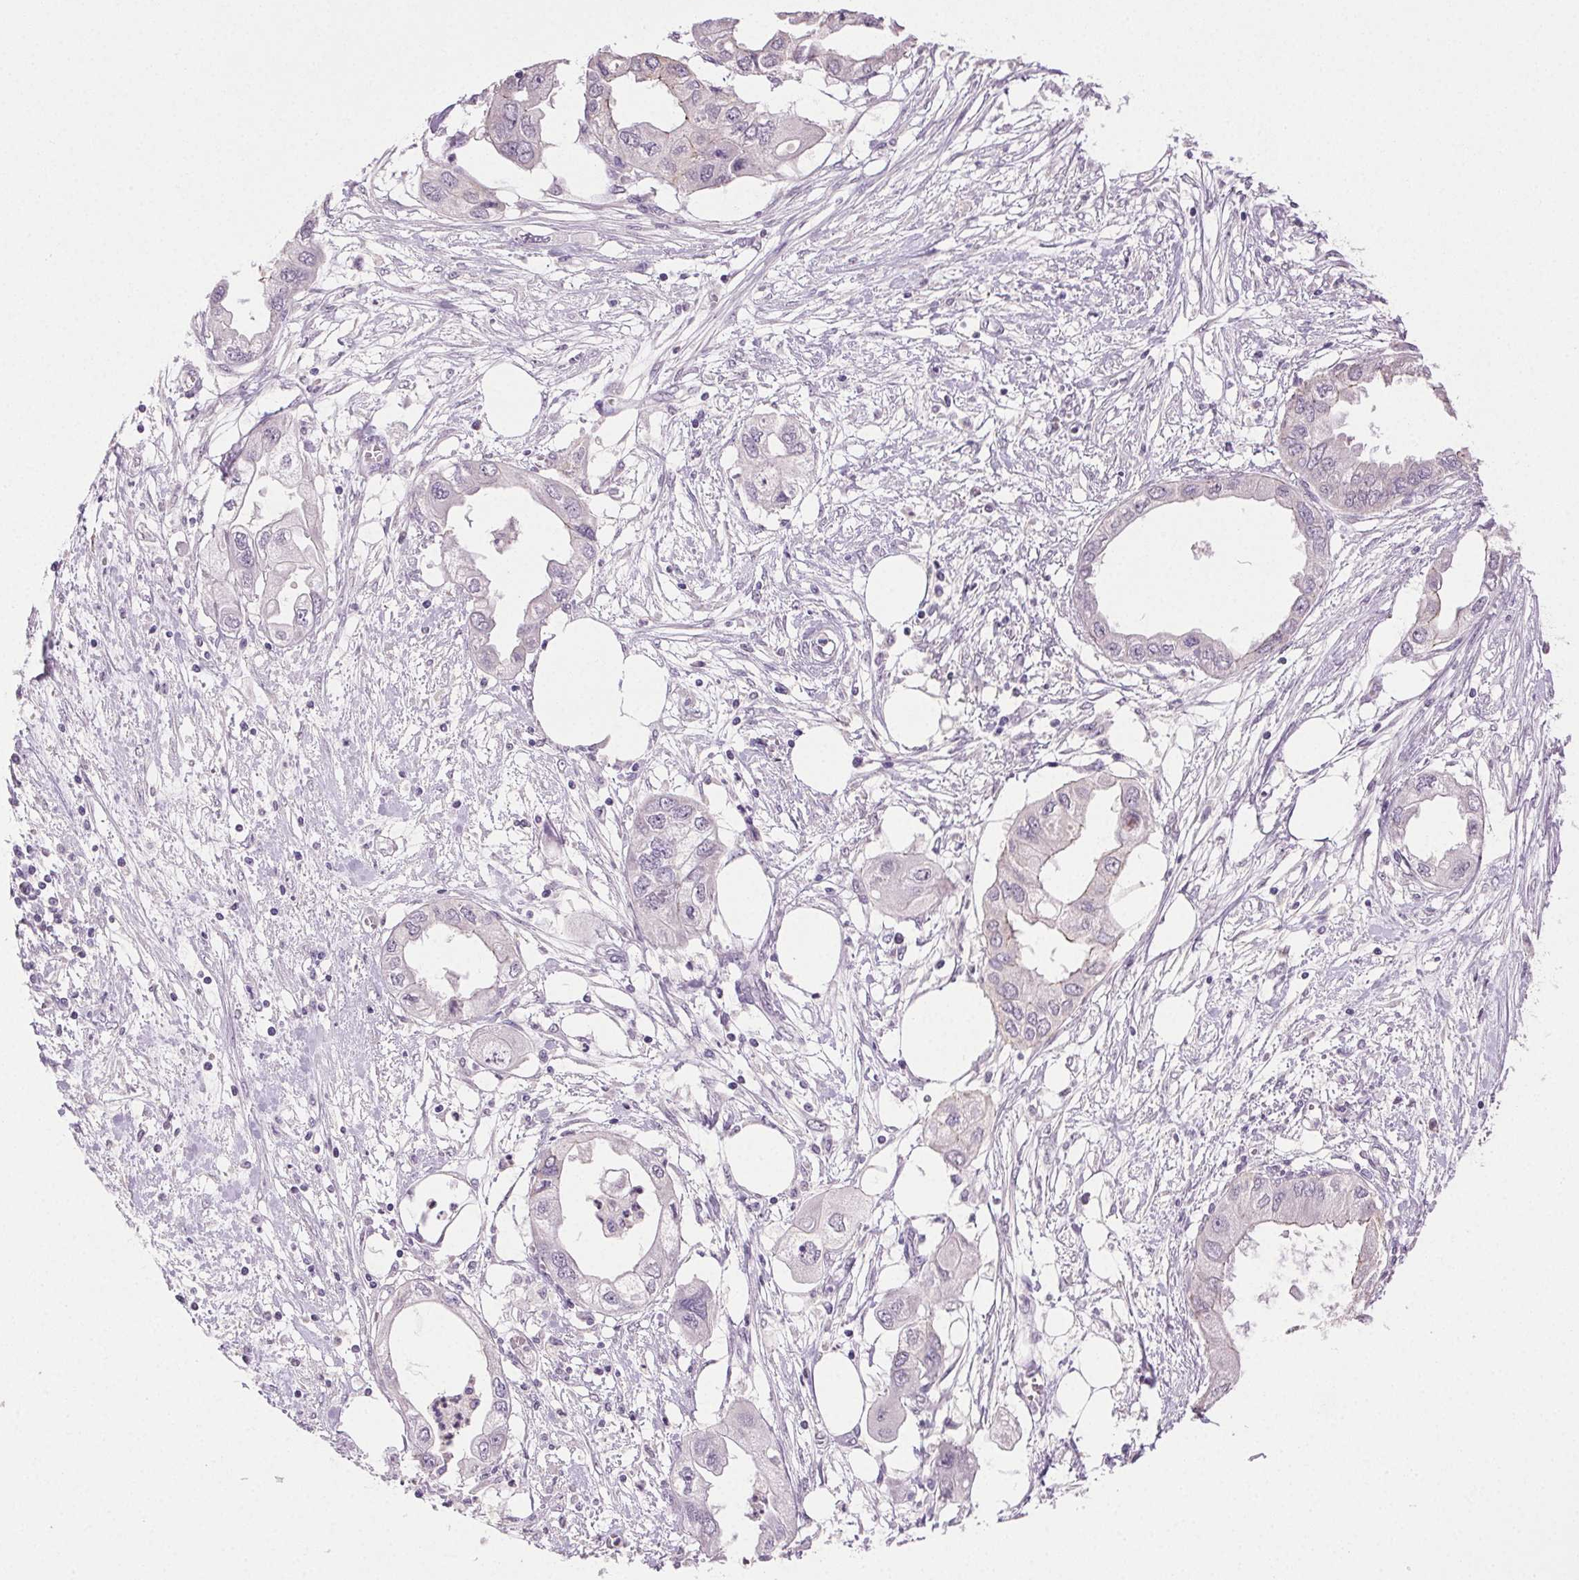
{"staining": {"intensity": "negative", "quantity": "none", "location": "none"}, "tissue": "endometrial cancer", "cell_type": "Tumor cells", "image_type": "cancer", "snomed": [{"axis": "morphology", "description": "Adenocarcinoma, NOS"}, {"axis": "morphology", "description": "Adenocarcinoma, metastatic, NOS"}, {"axis": "topography", "description": "Adipose tissue"}, {"axis": "topography", "description": "Endometrium"}], "caption": "Tumor cells show no significant expression in endometrial cancer.", "gene": "CLDN10", "patient": {"sex": "female", "age": 67}}